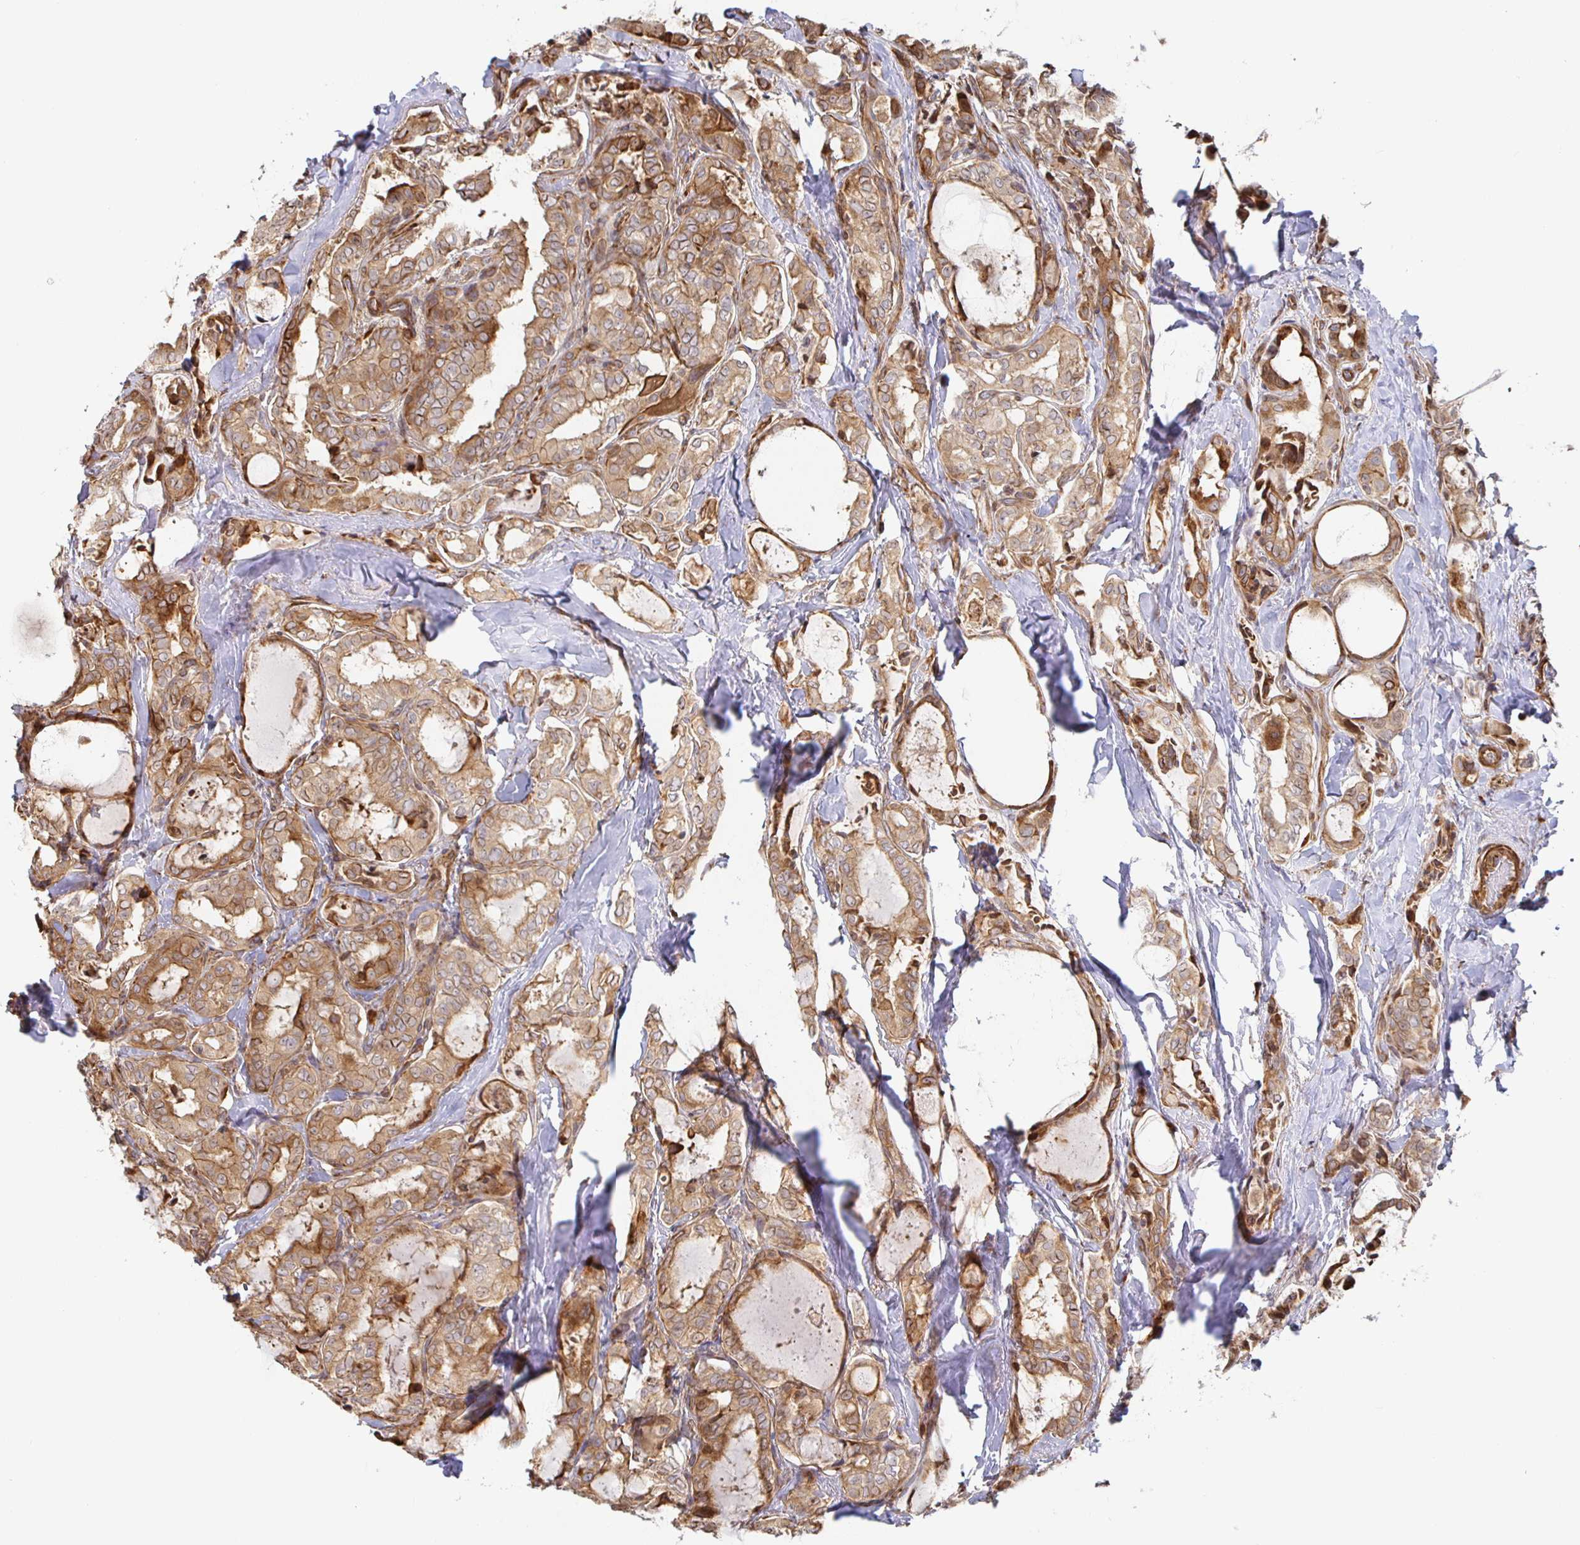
{"staining": {"intensity": "moderate", "quantity": ">75%", "location": "cytoplasmic/membranous"}, "tissue": "thyroid cancer", "cell_type": "Tumor cells", "image_type": "cancer", "snomed": [{"axis": "morphology", "description": "Papillary adenocarcinoma, NOS"}, {"axis": "topography", "description": "Thyroid gland"}], "caption": "Protein staining displays moderate cytoplasmic/membranous positivity in about >75% of tumor cells in thyroid papillary adenocarcinoma.", "gene": "STRAP", "patient": {"sex": "female", "age": 75}}